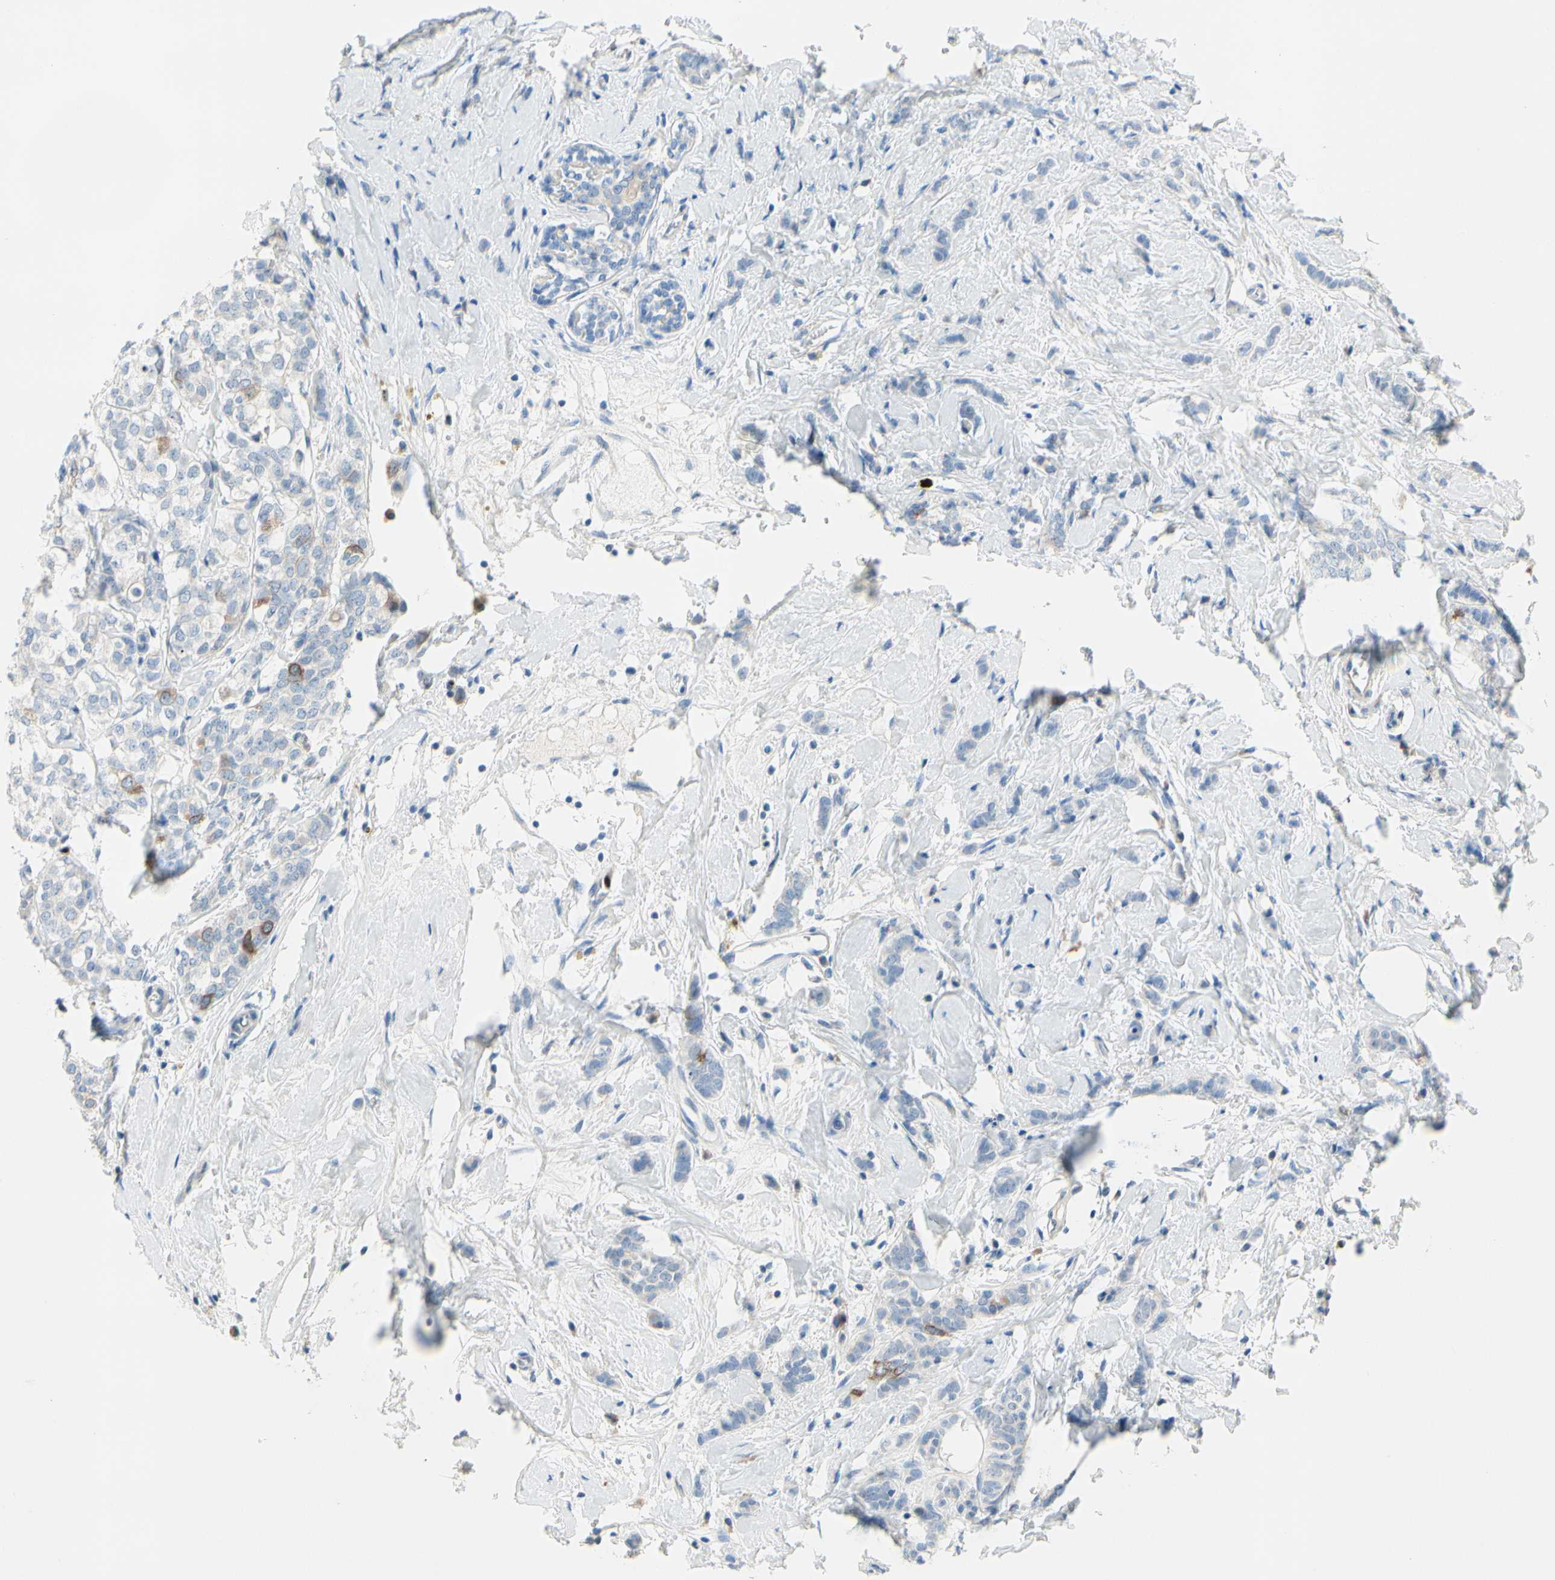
{"staining": {"intensity": "moderate", "quantity": "<25%", "location": "cytoplasmic/membranous"}, "tissue": "breast cancer", "cell_type": "Tumor cells", "image_type": "cancer", "snomed": [{"axis": "morphology", "description": "Lobular carcinoma"}, {"axis": "topography", "description": "Breast"}], "caption": "Tumor cells demonstrate low levels of moderate cytoplasmic/membranous positivity in about <25% of cells in human breast lobular carcinoma.", "gene": "CKAP2", "patient": {"sex": "female", "age": 60}}